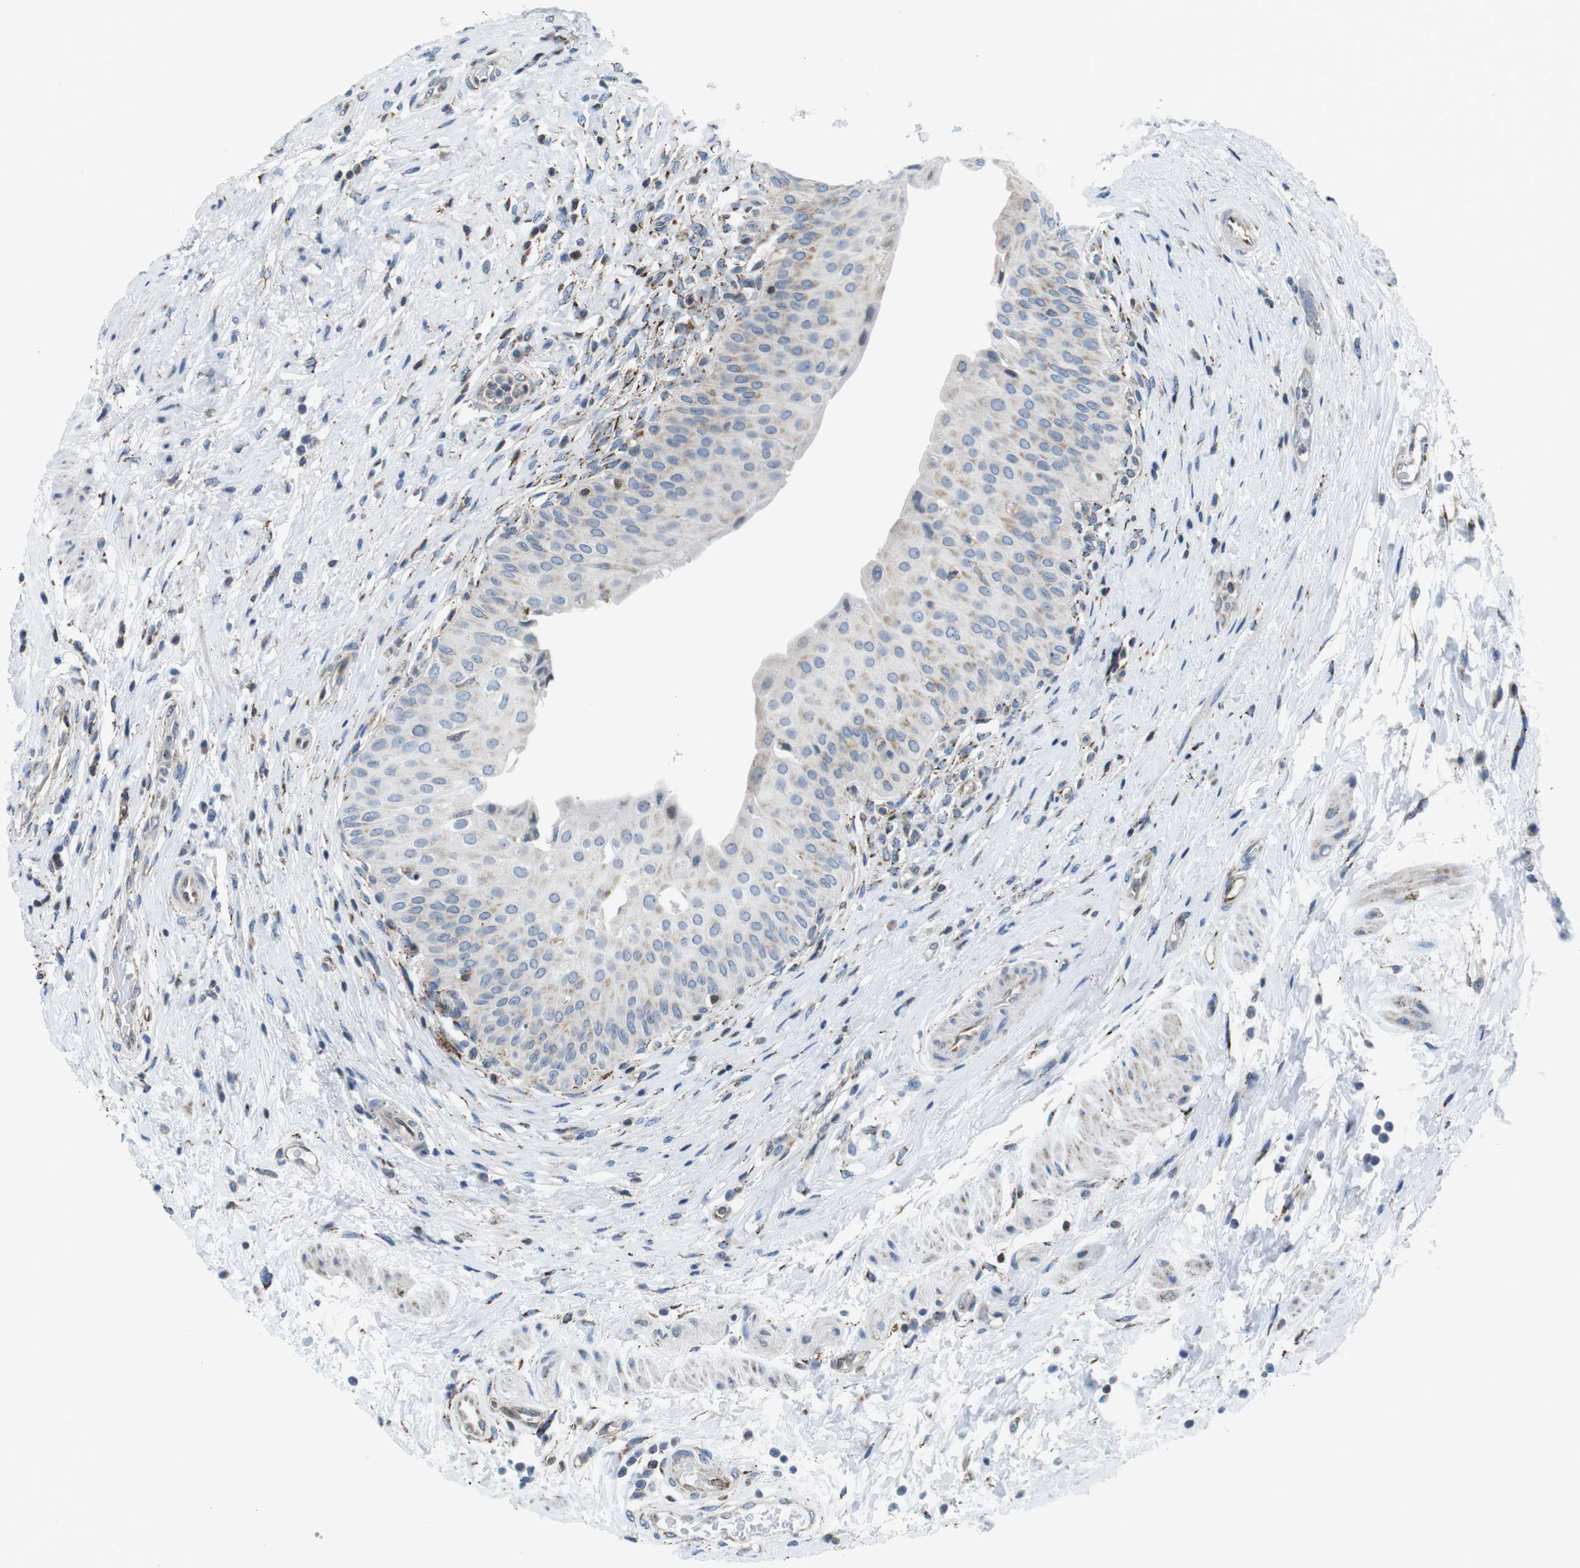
{"staining": {"intensity": "weak", "quantity": "<25%", "location": "cytoplasmic/membranous"}, "tissue": "urinary bladder", "cell_type": "Urothelial cells", "image_type": "normal", "snomed": [{"axis": "morphology", "description": "Normal tissue, NOS"}, {"axis": "morphology", "description": "Urothelial carcinoma, High grade"}, {"axis": "topography", "description": "Urinary bladder"}], "caption": "This micrograph is of unremarkable urinary bladder stained with immunohistochemistry to label a protein in brown with the nuclei are counter-stained blue. There is no staining in urothelial cells.", "gene": "KCNE3", "patient": {"sex": "male", "age": 46}}